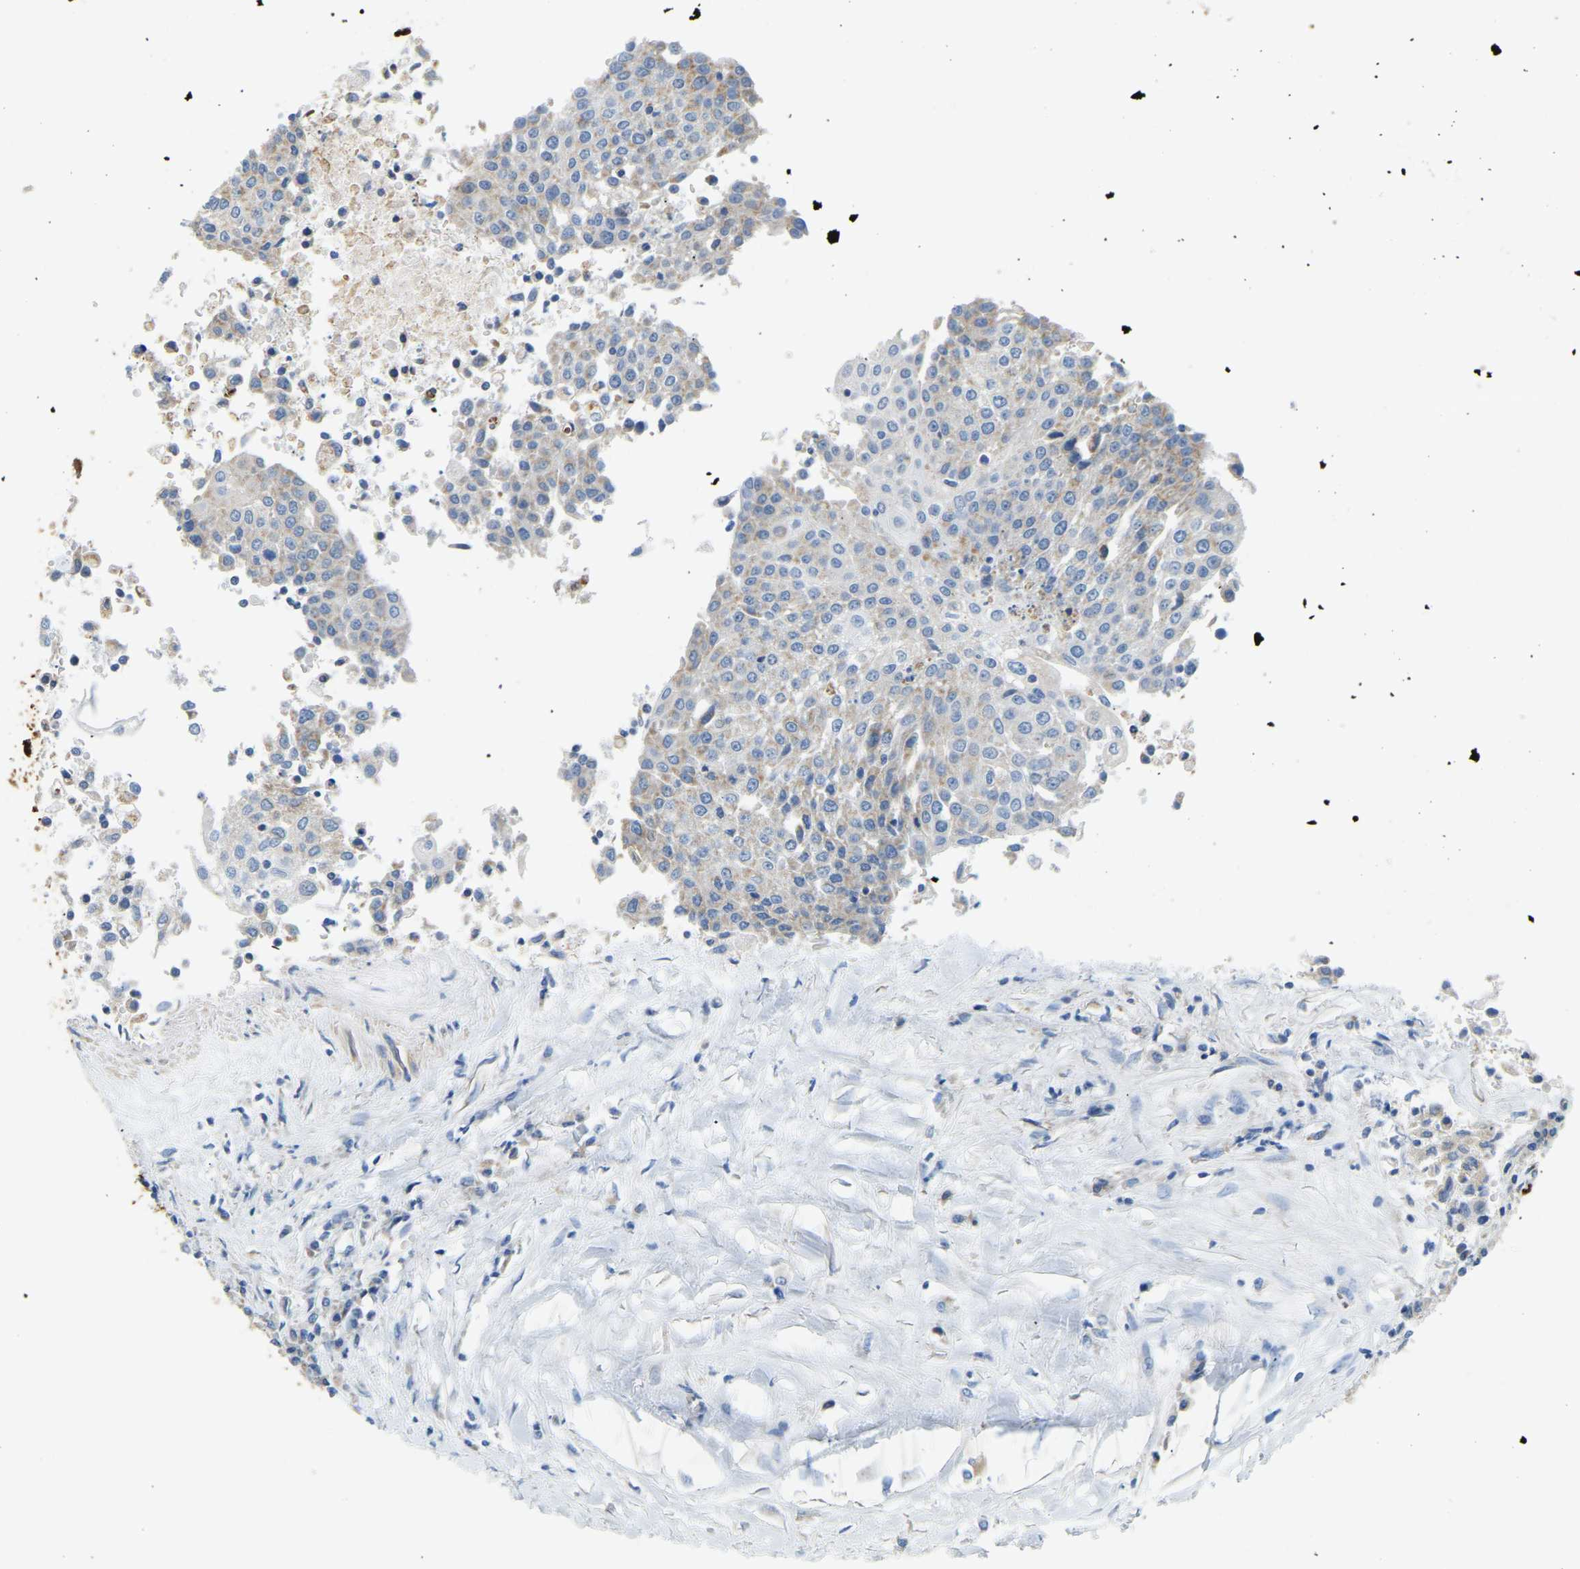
{"staining": {"intensity": "weak", "quantity": "<25%", "location": "cytoplasmic/membranous"}, "tissue": "urothelial cancer", "cell_type": "Tumor cells", "image_type": "cancer", "snomed": [{"axis": "morphology", "description": "Urothelial carcinoma, High grade"}, {"axis": "topography", "description": "Urinary bladder"}], "caption": "High power microscopy histopathology image of an IHC image of high-grade urothelial carcinoma, revealing no significant positivity in tumor cells.", "gene": "GDA", "patient": {"sex": "female", "age": 85}}